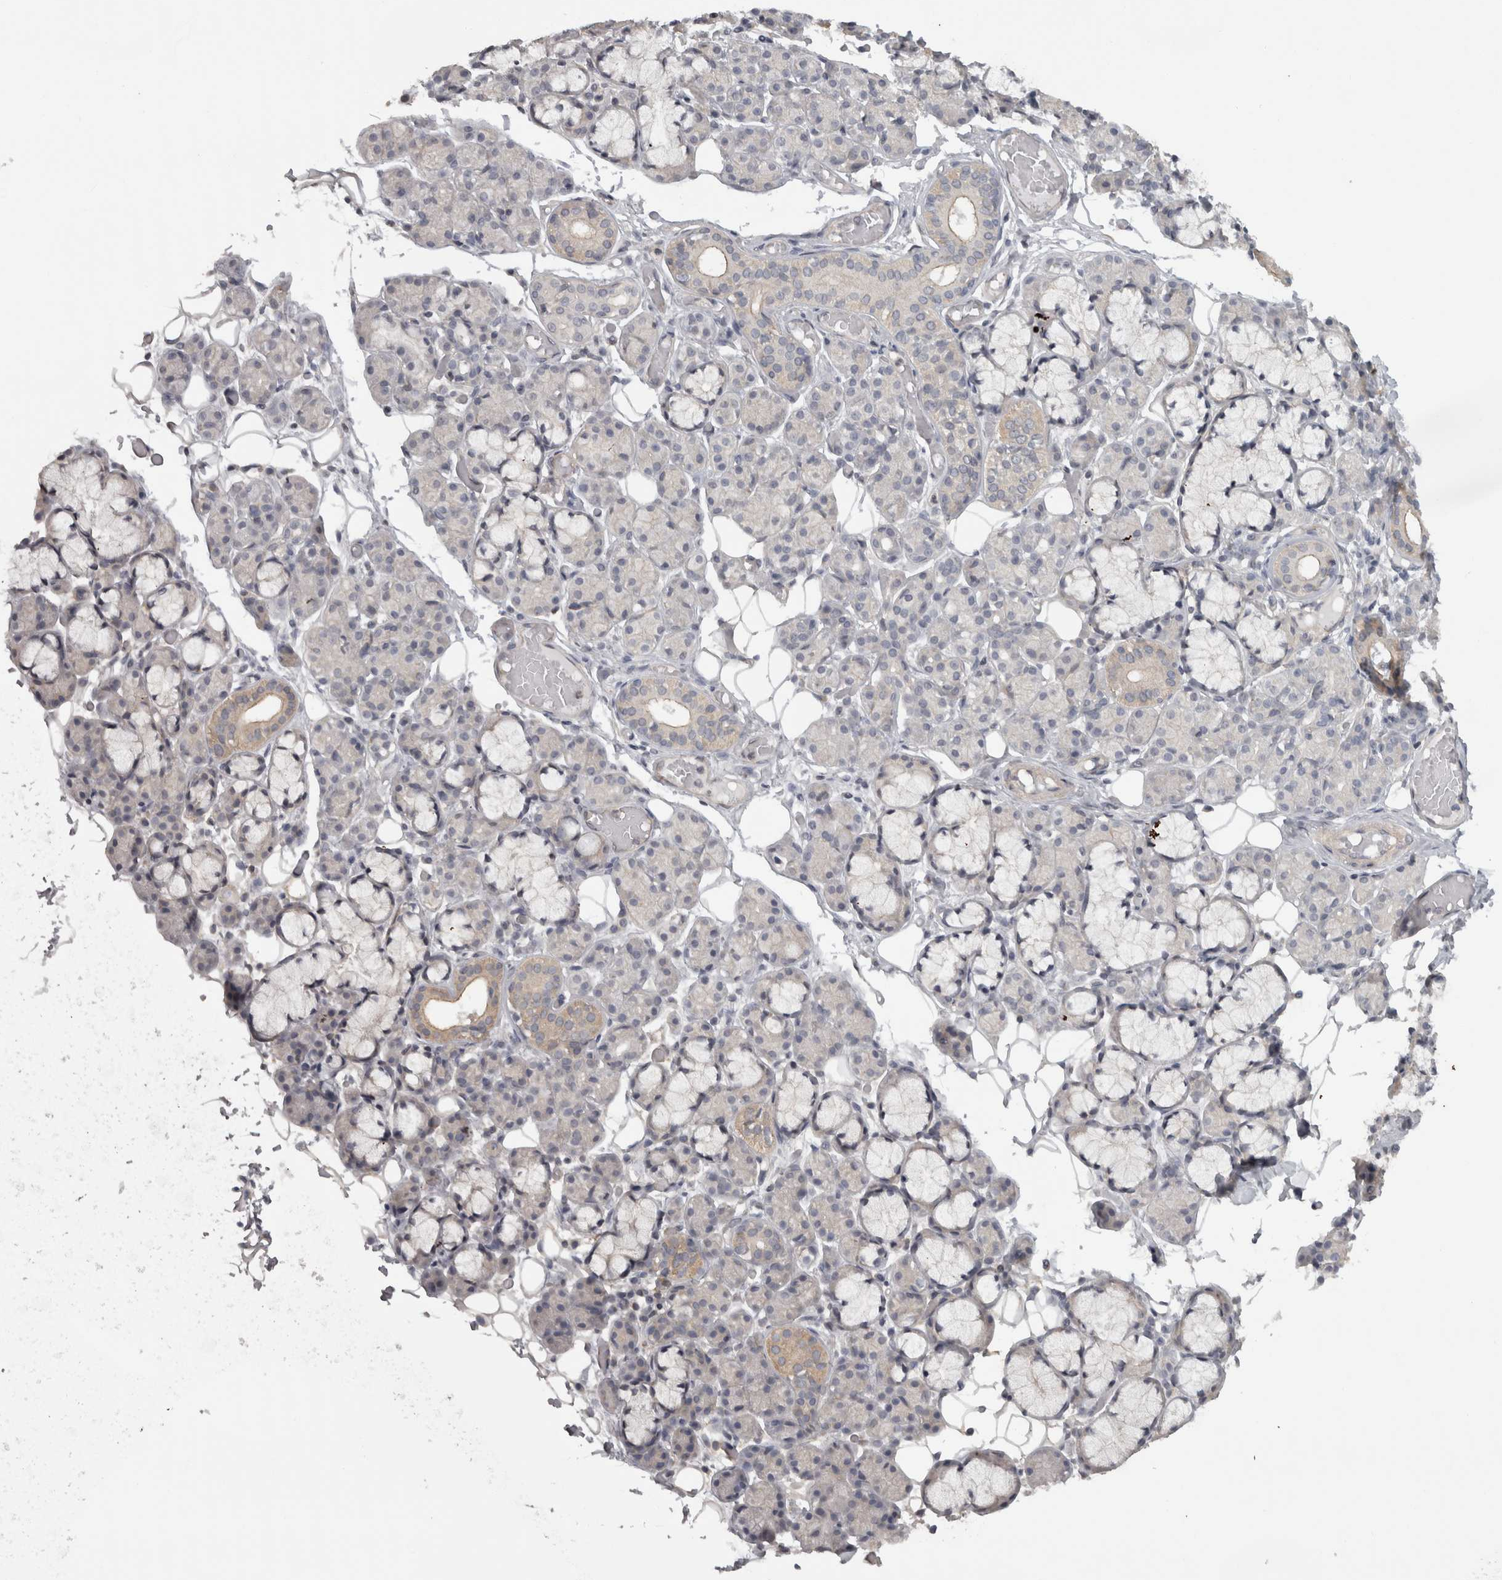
{"staining": {"intensity": "weak", "quantity": "<25%", "location": "cytoplasmic/membranous"}, "tissue": "salivary gland", "cell_type": "Glandular cells", "image_type": "normal", "snomed": [{"axis": "morphology", "description": "Normal tissue, NOS"}, {"axis": "topography", "description": "Salivary gland"}], "caption": "A micrograph of human salivary gland is negative for staining in glandular cells.", "gene": "PPP1R12B", "patient": {"sex": "male", "age": 63}}